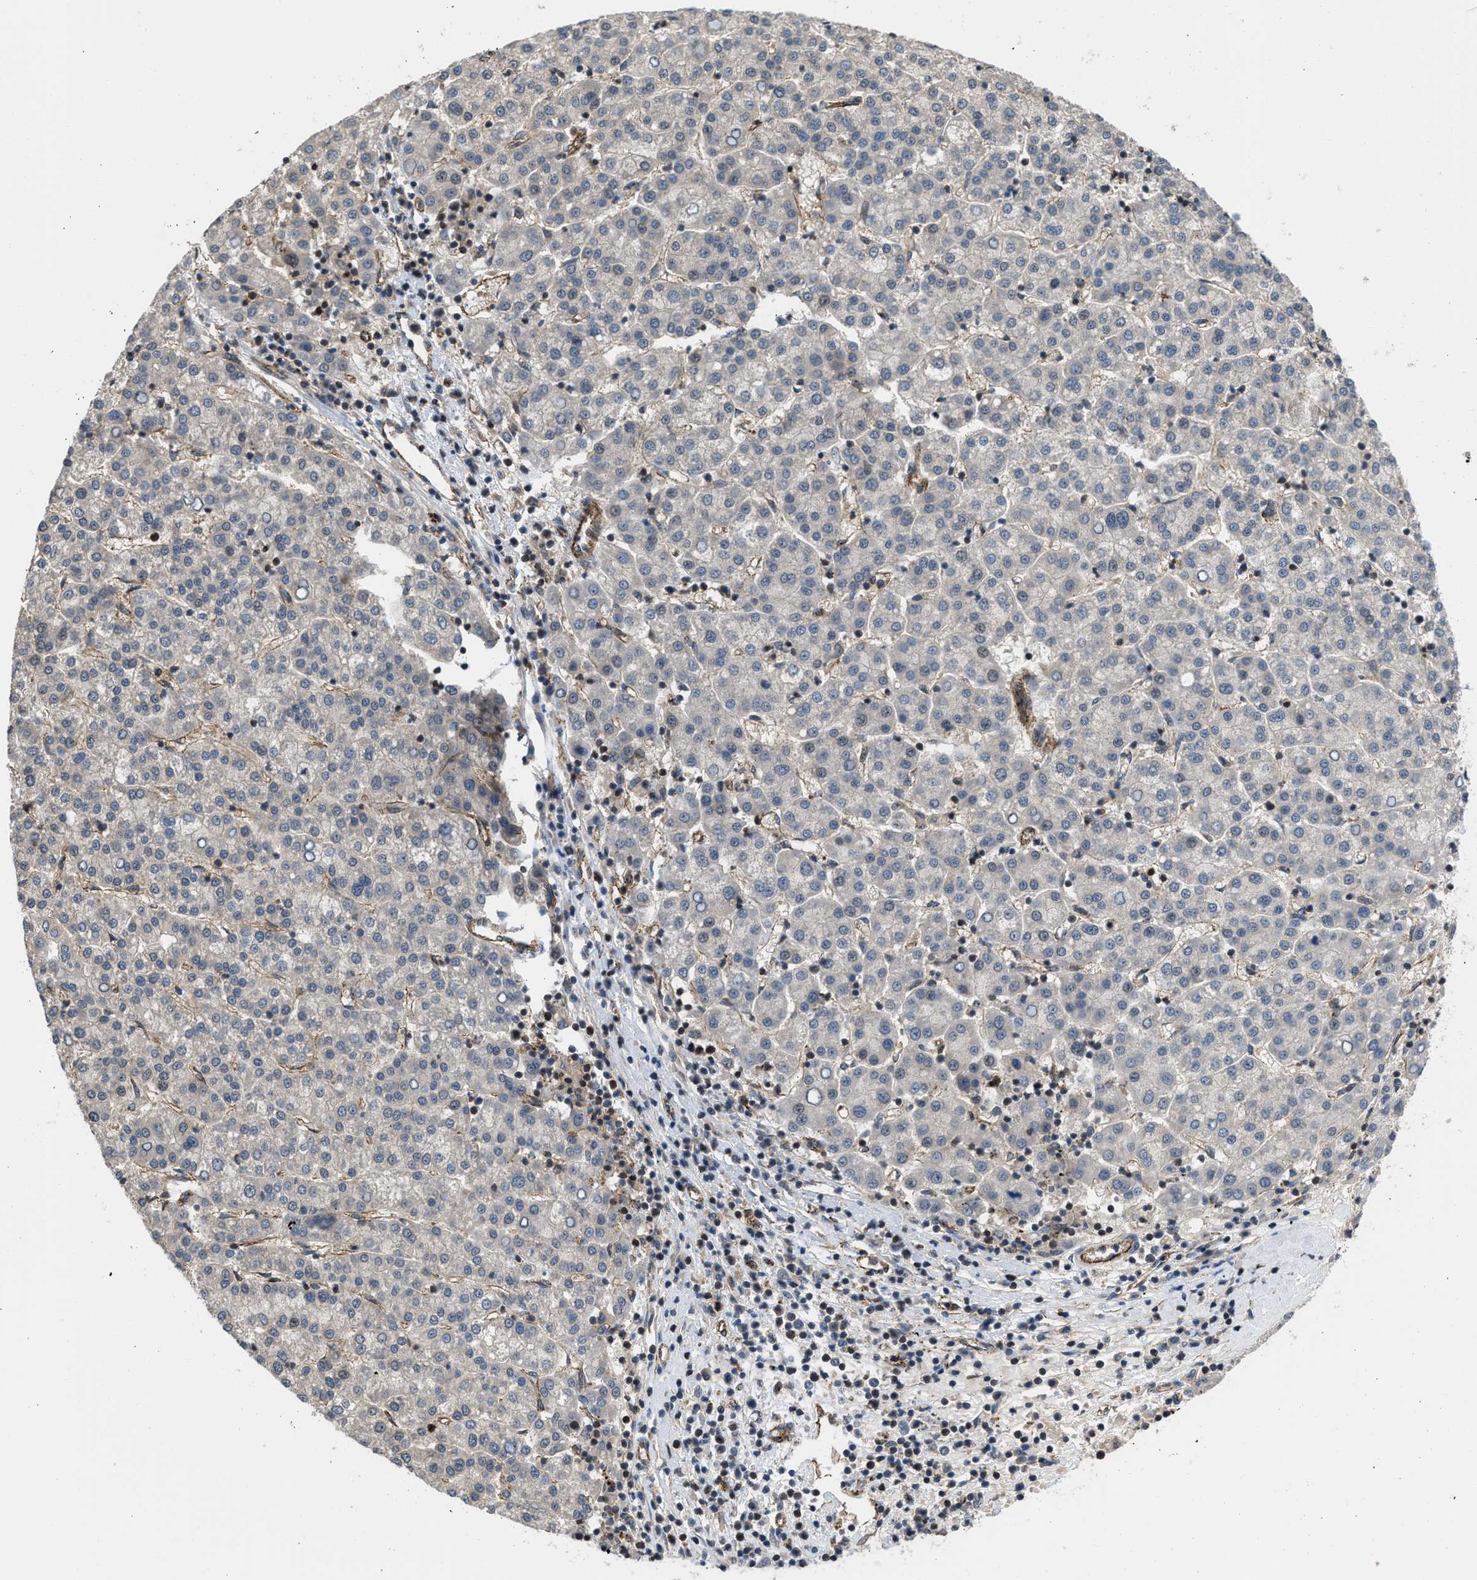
{"staining": {"intensity": "negative", "quantity": "none", "location": "none"}, "tissue": "liver cancer", "cell_type": "Tumor cells", "image_type": "cancer", "snomed": [{"axis": "morphology", "description": "Carcinoma, Hepatocellular, NOS"}, {"axis": "topography", "description": "Liver"}], "caption": "High magnification brightfield microscopy of hepatocellular carcinoma (liver) stained with DAB (brown) and counterstained with hematoxylin (blue): tumor cells show no significant staining.", "gene": "GPATCH2L", "patient": {"sex": "female", "age": 58}}